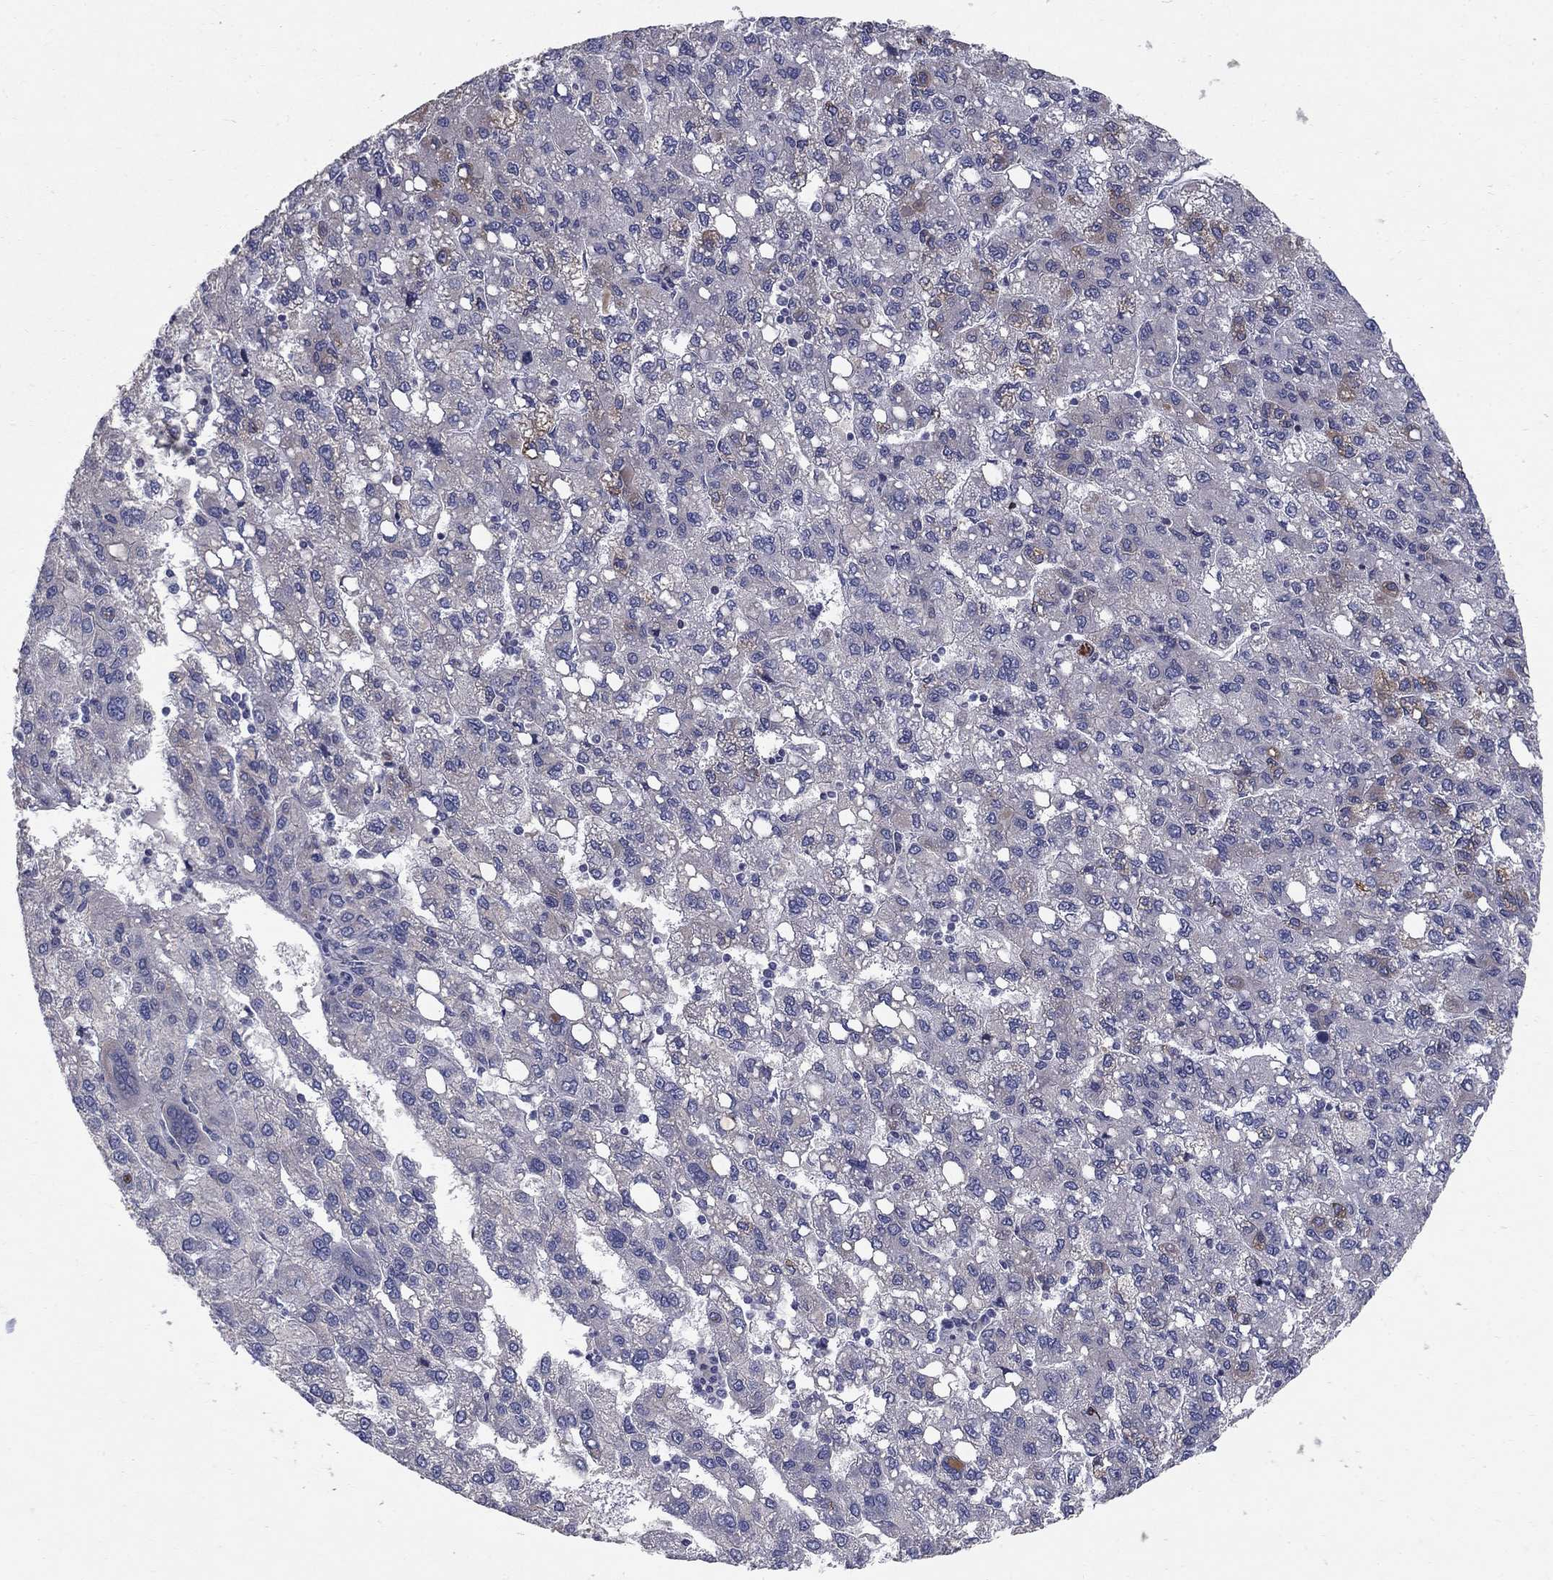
{"staining": {"intensity": "negative", "quantity": "none", "location": "none"}, "tissue": "liver cancer", "cell_type": "Tumor cells", "image_type": "cancer", "snomed": [{"axis": "morphology", "description": "Carcinoma, Hepatocellular, NOS"}, {"axis": "topography", "description": "Liver"}], "caption": "Tumor cells show no significant protein staining in hepatocellular carcinoma (liver).", "gene": "NTRK2", "patient": {"sex": "female", "age": 82}}